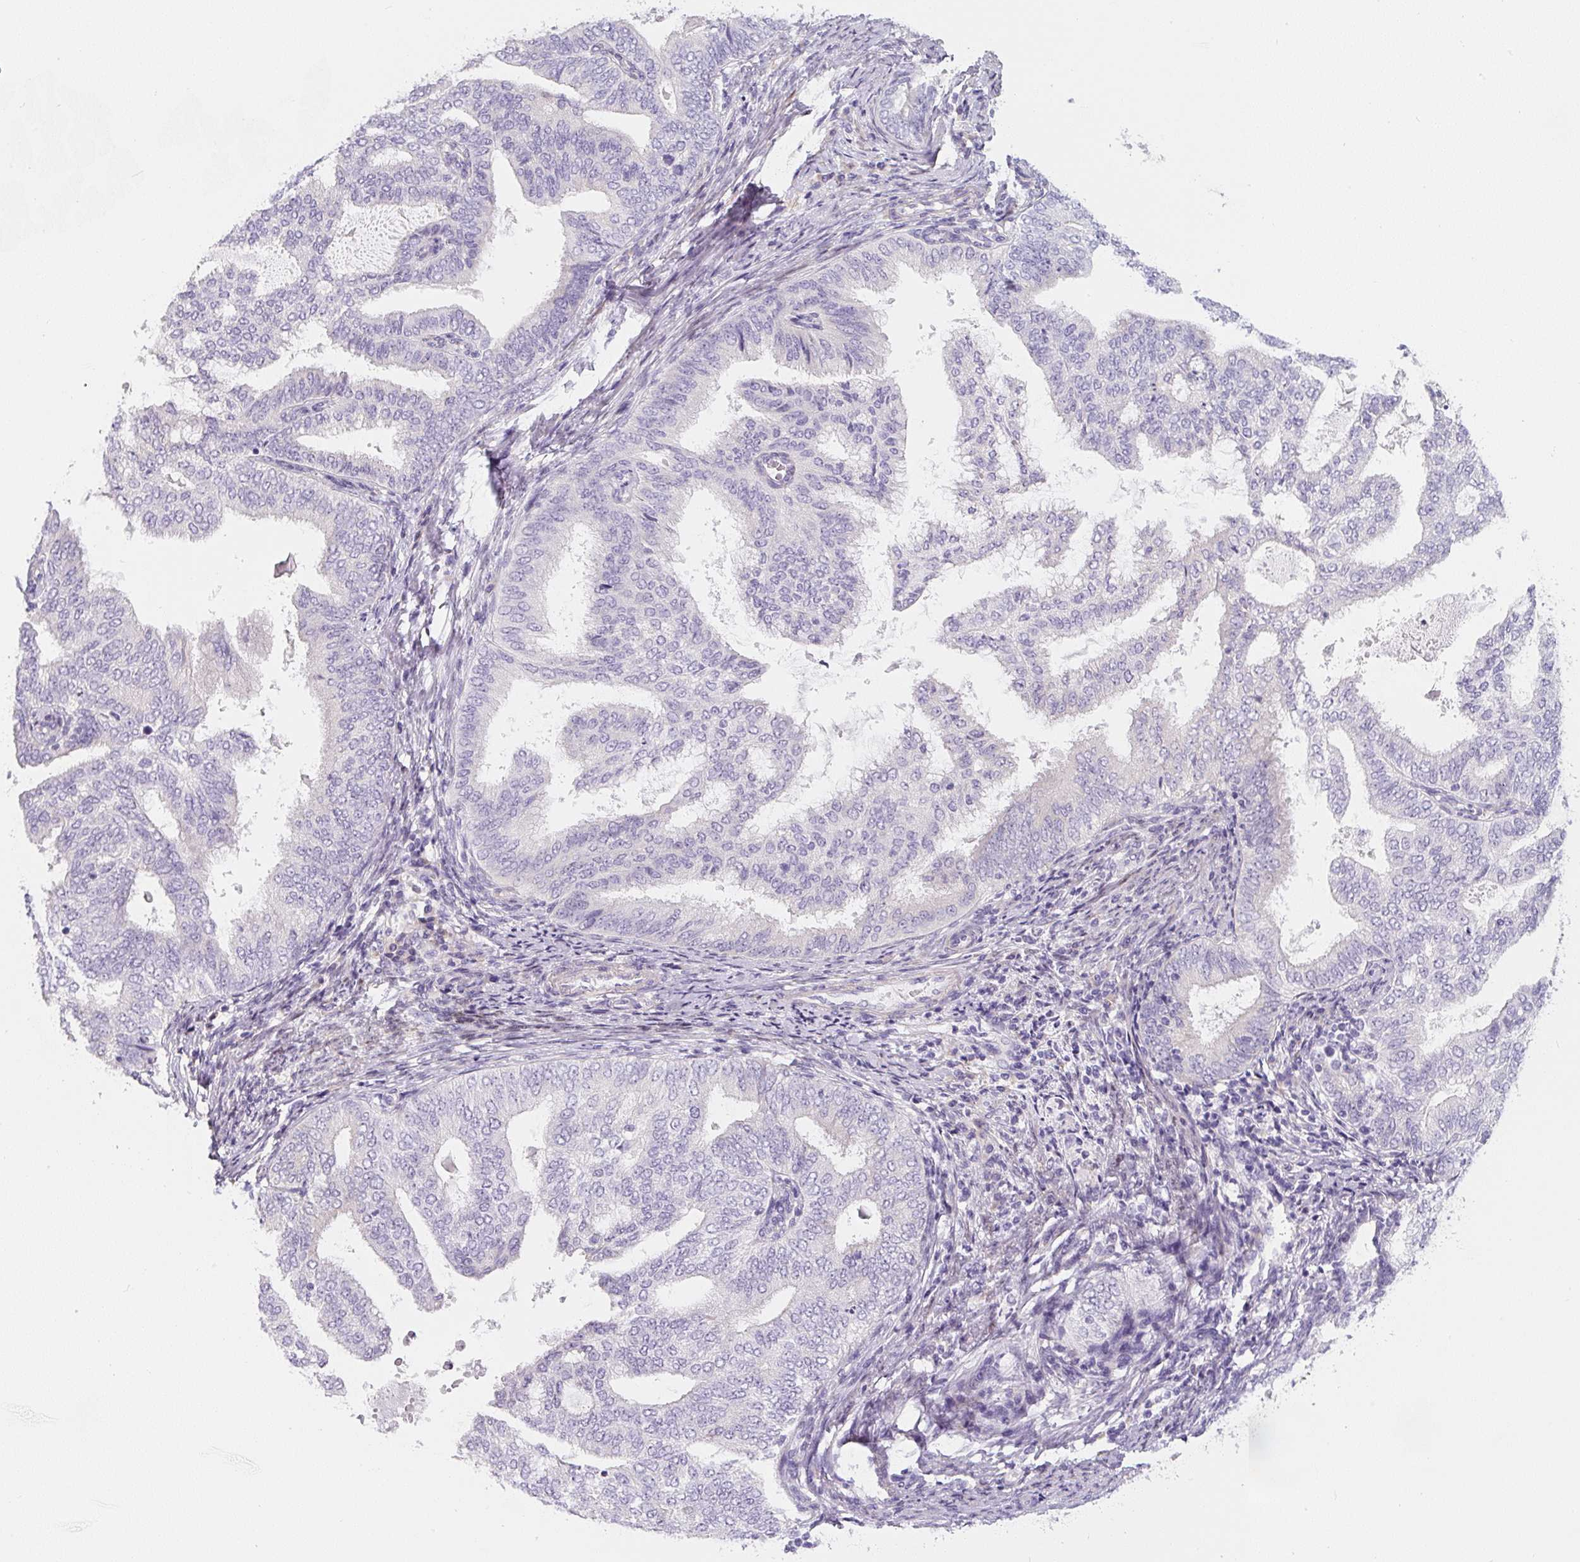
{"staining": {"intensity": "weak", "quantity": "<25%", "location": "cytoplasmic/membranous"}, "tissue": "endometrial cancer", "cell_type": "Tumor cells", "image_type": "cancer", "snomed": [{"axis": "morphology", "description": "Adenocarcinoma, NOS"}, {"axis": "topography", "description": "Endometrium"}], "caption": "Image shows no protein expression in tumor cells of endometrial cancer tissue. (Brightfield microscopy of DAB immunohistochemistry (IHC) at high magnification).", "gene": "PWWP3B", "patient": {"sex": "female", "age": 58}}